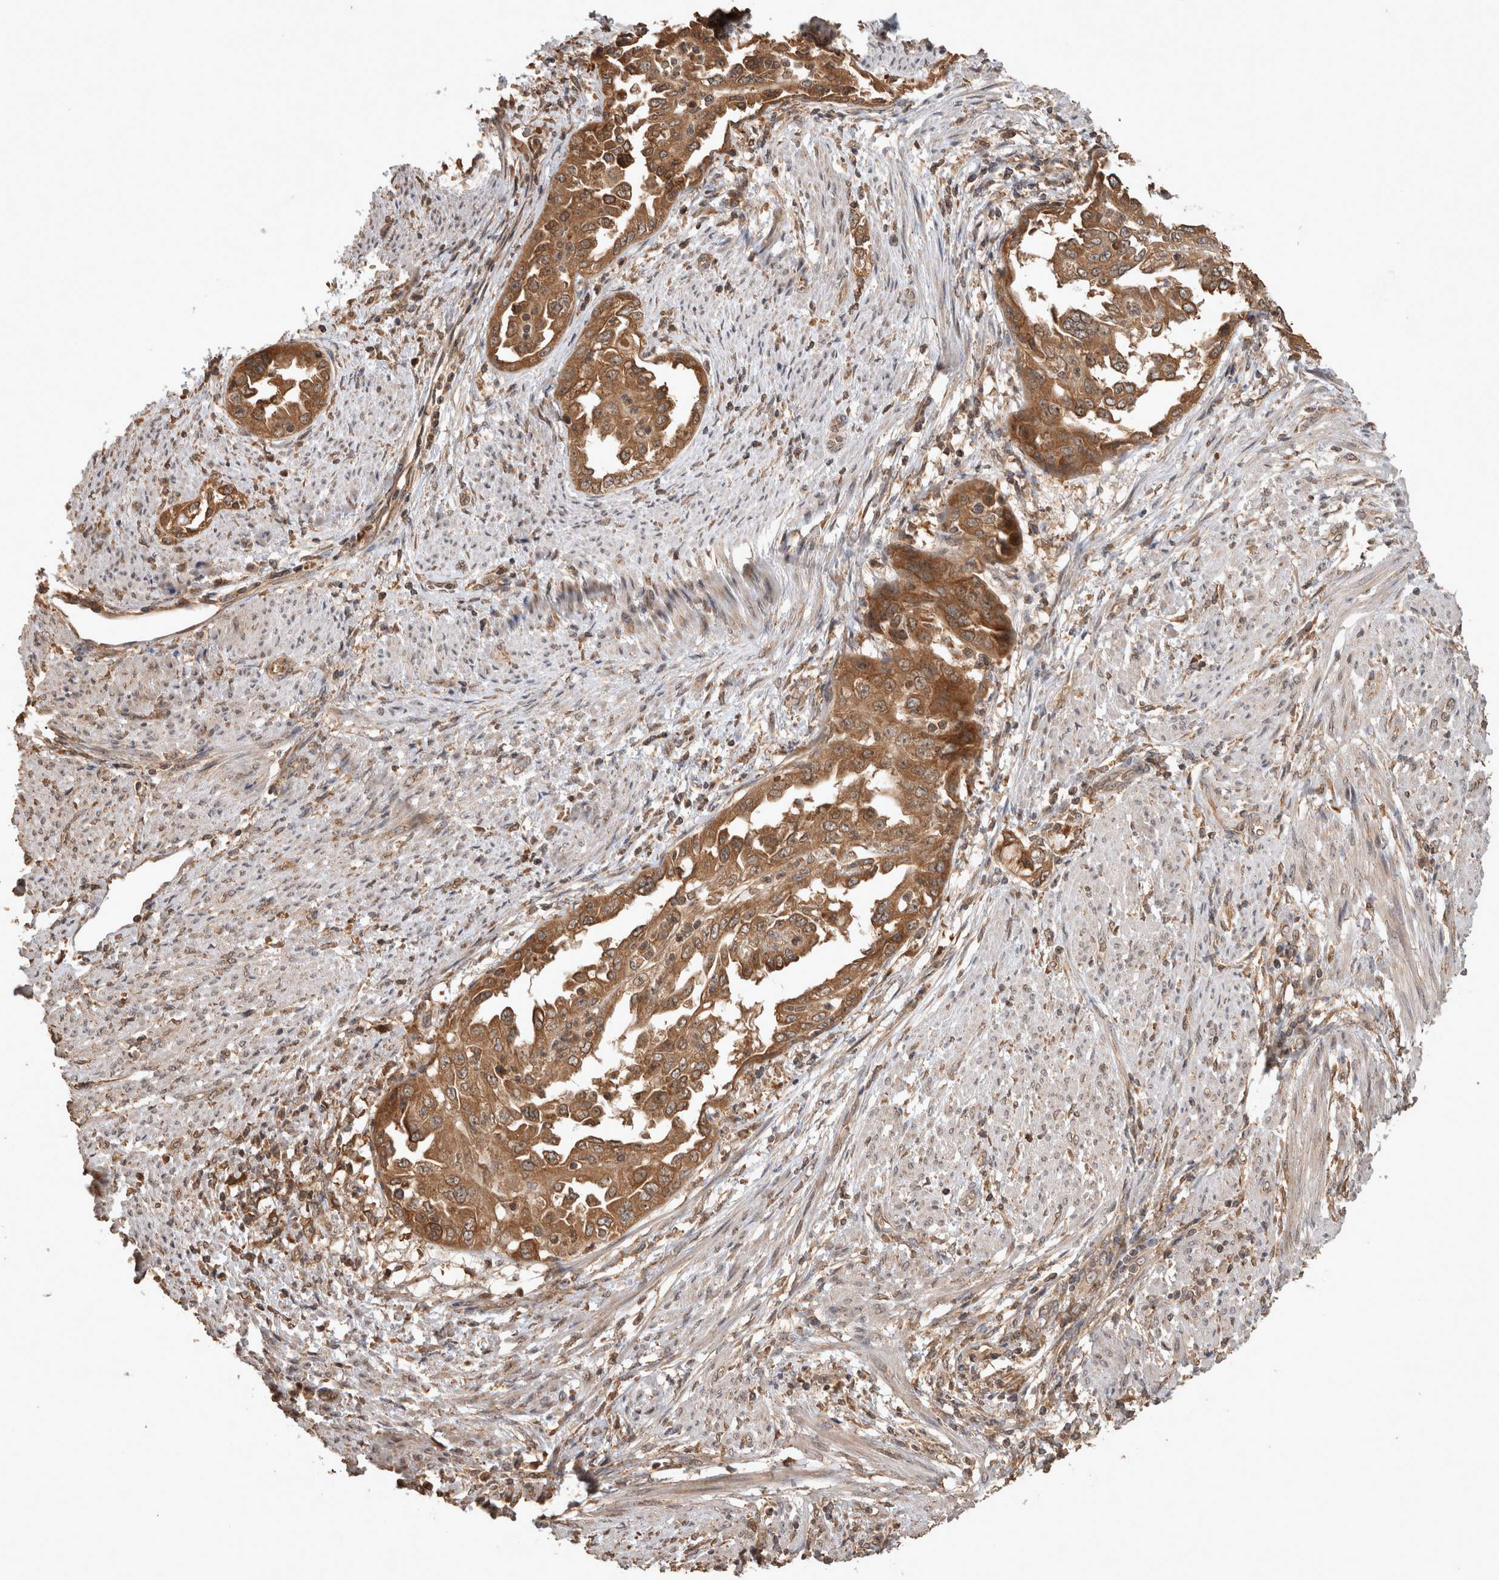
{"staining": {"intensity": "moderate", "quantity": ">75%", "location": "cytoplasmic/membranous"}, "tissue": "endometrial cancer", "cell_type": "Tumor cells", "image_type": "cancer", "snomed": [{"axis": "morphology", "description": "Adenocarcinoma, NOS"}, {"axis": "topography", "description": "Endometrium"}], "caption": "Tumor cells display medium levels of moderate cytoplasmic/membranous expression in approximately >75% of cells in human endometrial cancer (adenocarcinoma).", "gene": "OTUD7B", "patient": {"sex": "female", "age": 85}}